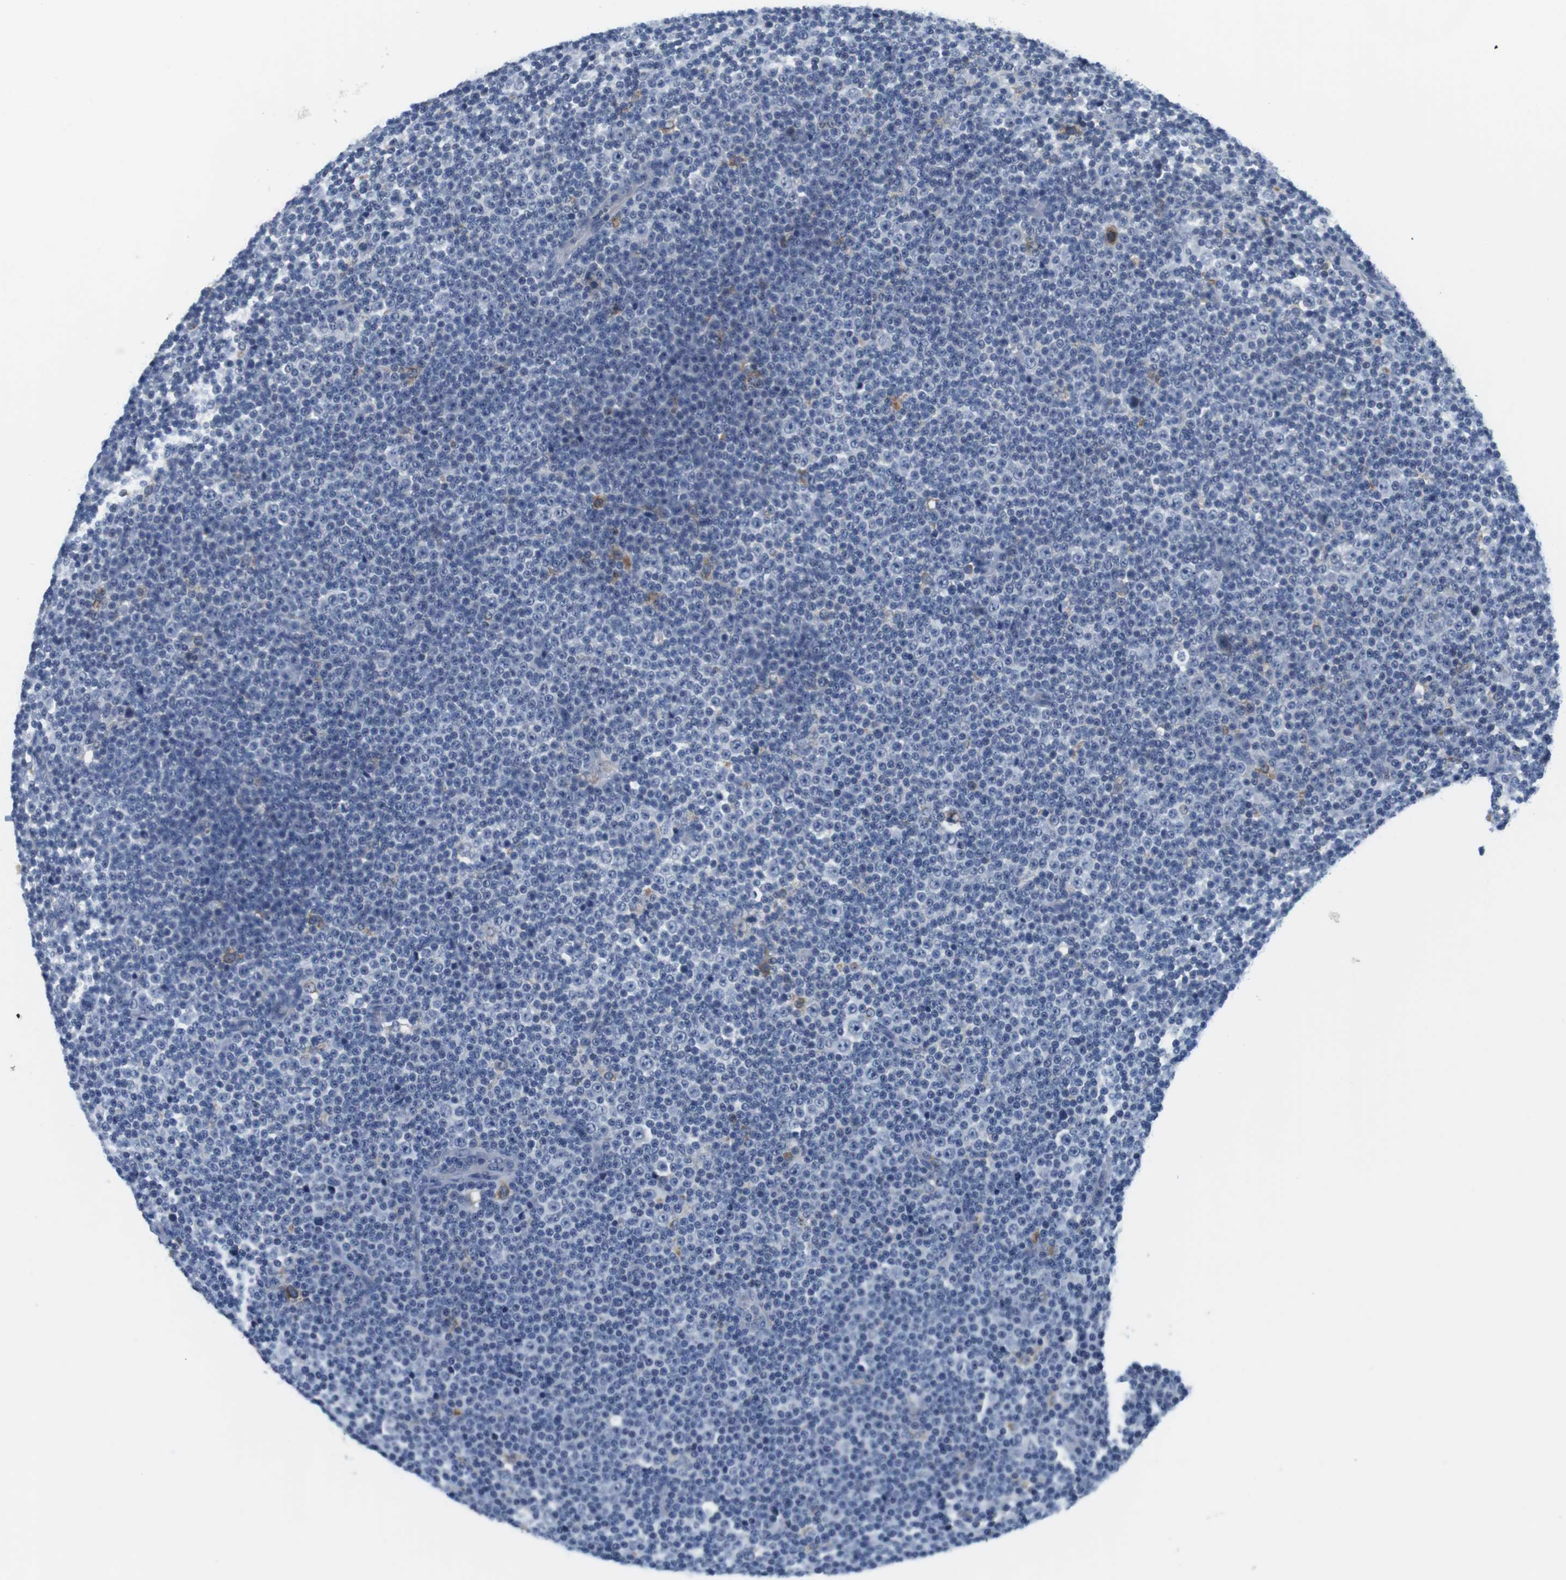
{"staining": {"intensity": "negative", "quantity": "none", "location": "none"}, "tissue": "lymphoma", "cell_type": "Tumor cells", "image_type": "cancer", "snomed": [{"axis": "morphology", "description": "Malignant lymphoma, non-Hodgkin's type, Low grade"}, {"axis": "topography", "description": "Lymph node"}], "caption": "Low-grade malignant lymphoma, non-Hodgkin's type stained for a protein using immunohistochemistry (IHC) reveals no positivity tumor cells.", "gene": "CNGA2", "patient": {"sex": "female", "age": 67}}